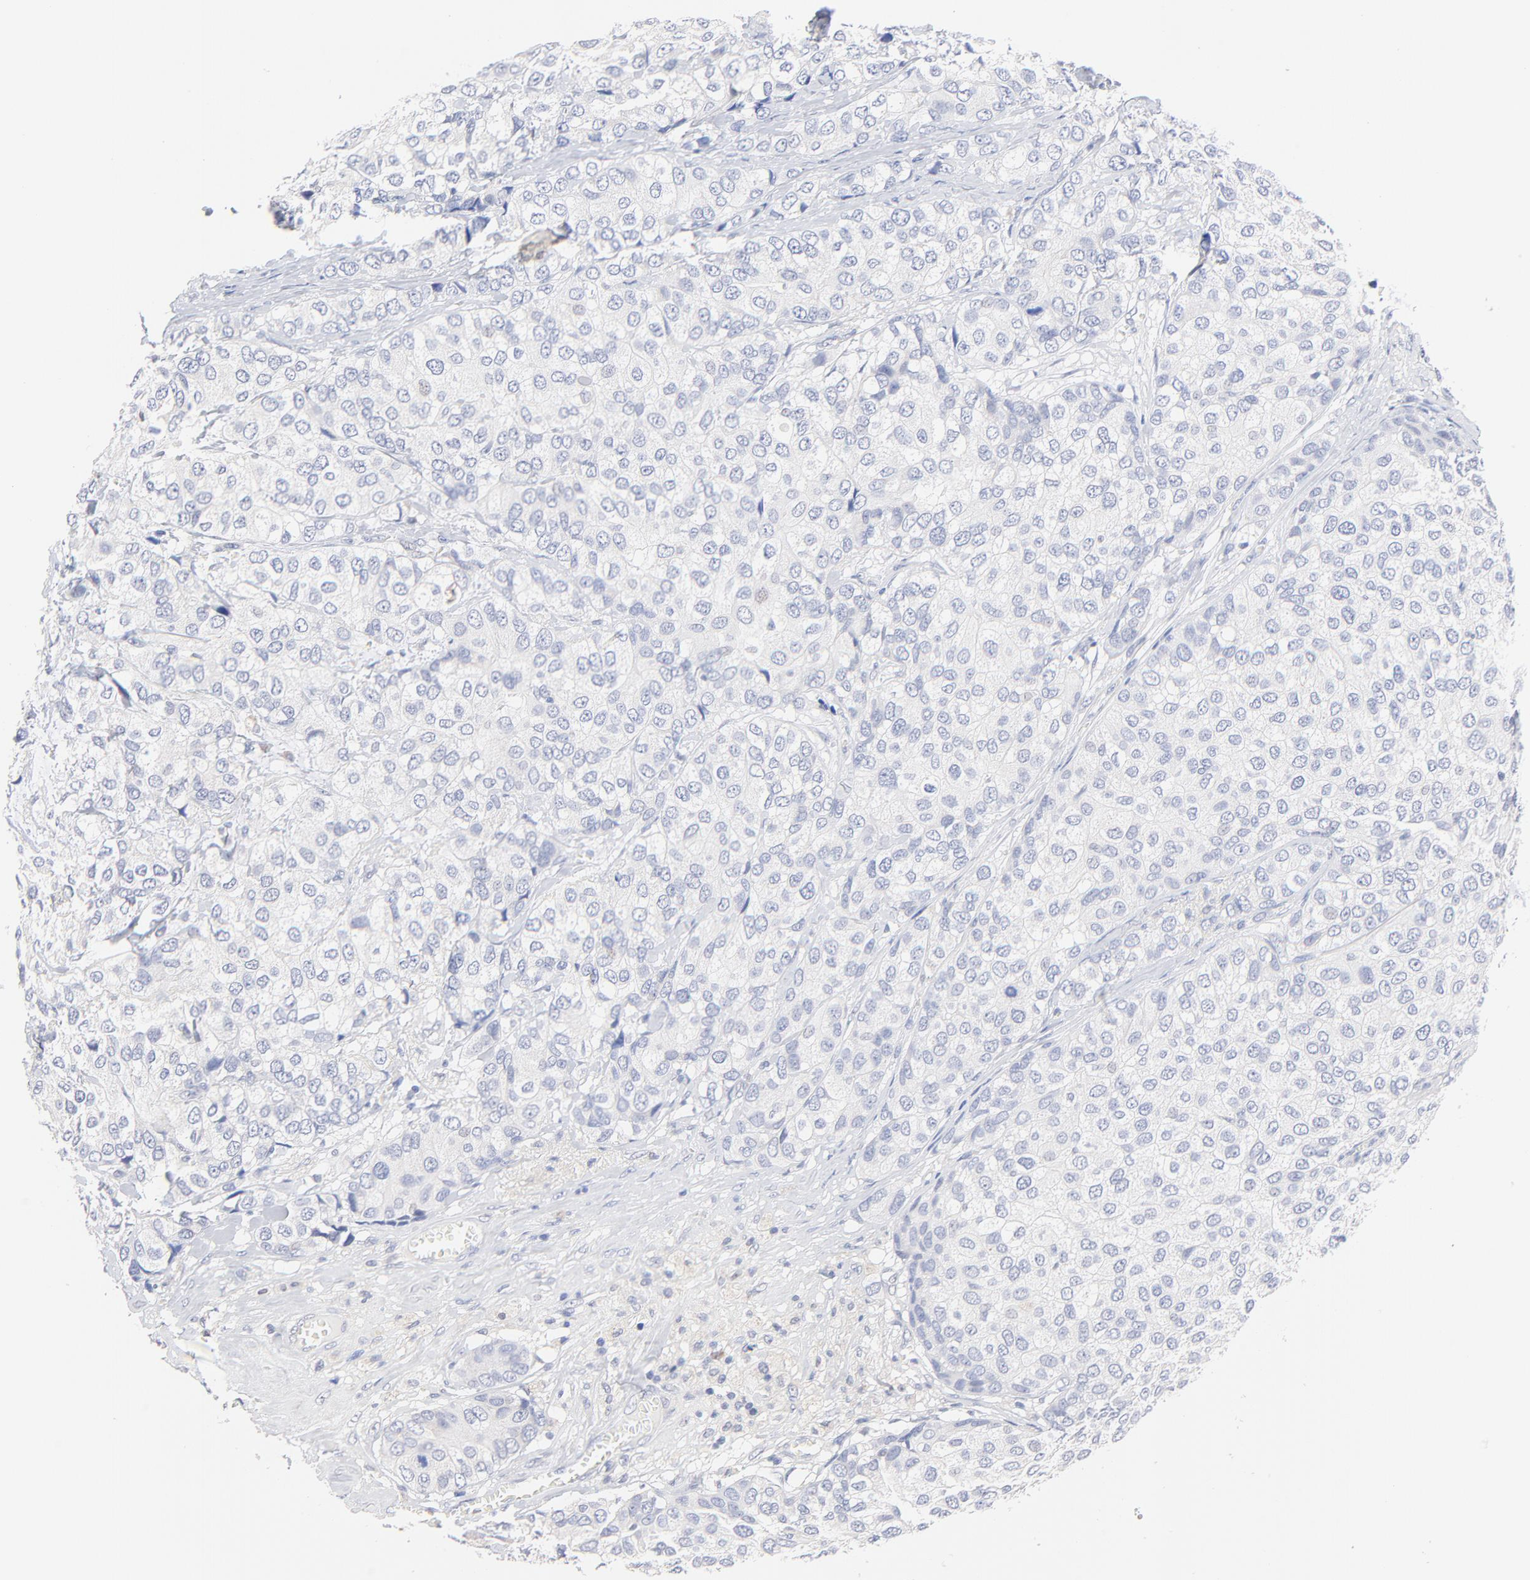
{"staining": {"intensity": "negative", "quantity": "none", "location": "none"}, "tissue": "breast cancer", "cell_type": "Tumor cells", "image_type": "cancer", "snomed": [{"axis": "morphology", "description": "Duct carcinoma"}, {"axis": "topography", "description": "Breast"}], "caption": "A photomicrograph of human intraductal carcinoma (breast) is negative for staining in tumor cells. (DAB immunohistochemistry (IHC) visualized using brightfield microscopy, high magnification).", "gene": "TWNK", "patient": {"sex": "female", "age": 68}}